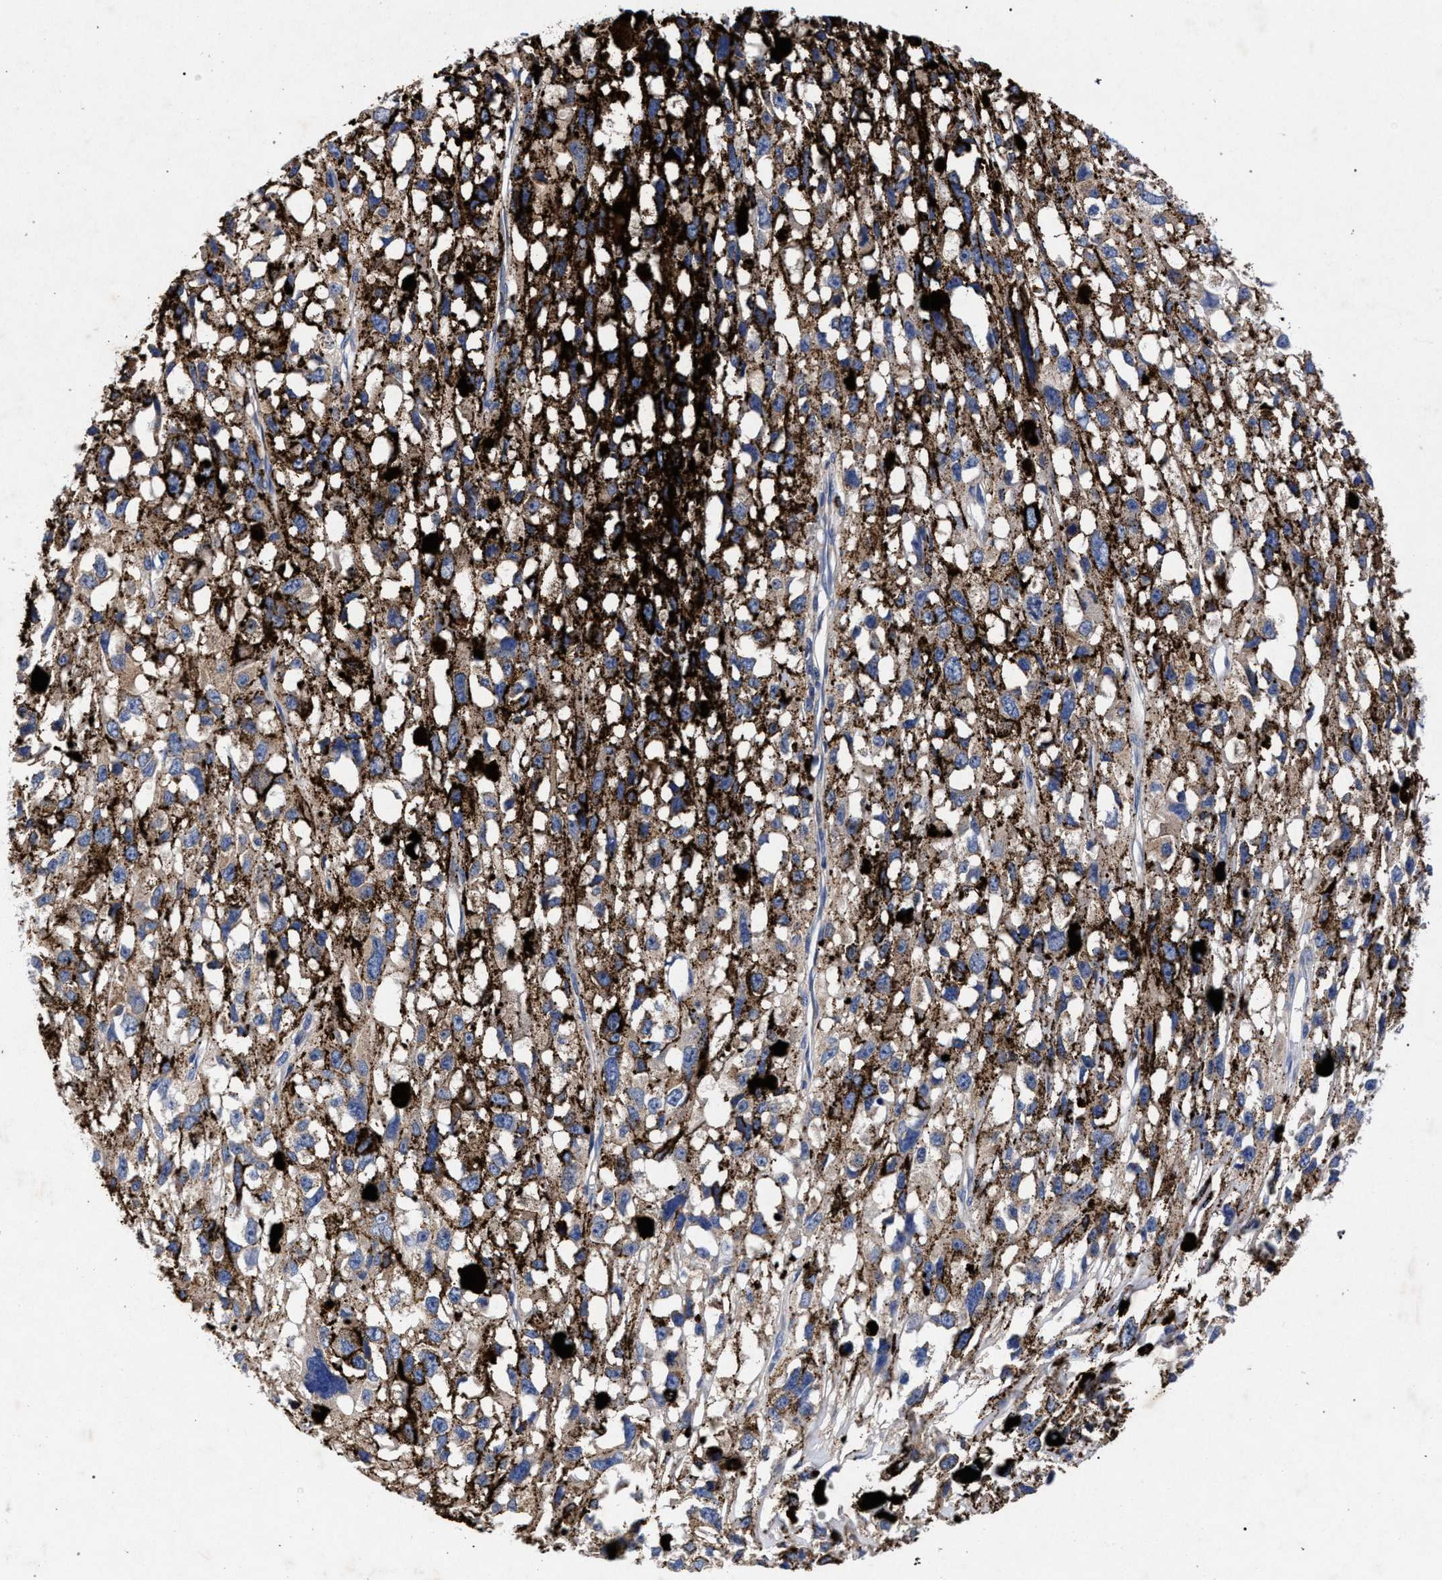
{"staining": {"intensity": "negative", "quantity": "none", "location": "none"}, "tissue": "melanoma", "cell_type": "Tumor cells", "image_type": "cancer", "snomed": [{"axis": "morphology", "description": "Malignant melanoma, Metastatic site"}, {"axis": "topography", "description": "Lymph node"}], "caption": "IHC micrograph of human melanoma stained for a protein (brown), which exhibits no positivity in tumor cells.", "gene": "HSD17B14", "patient": {"sex": "male", "age": 59}}